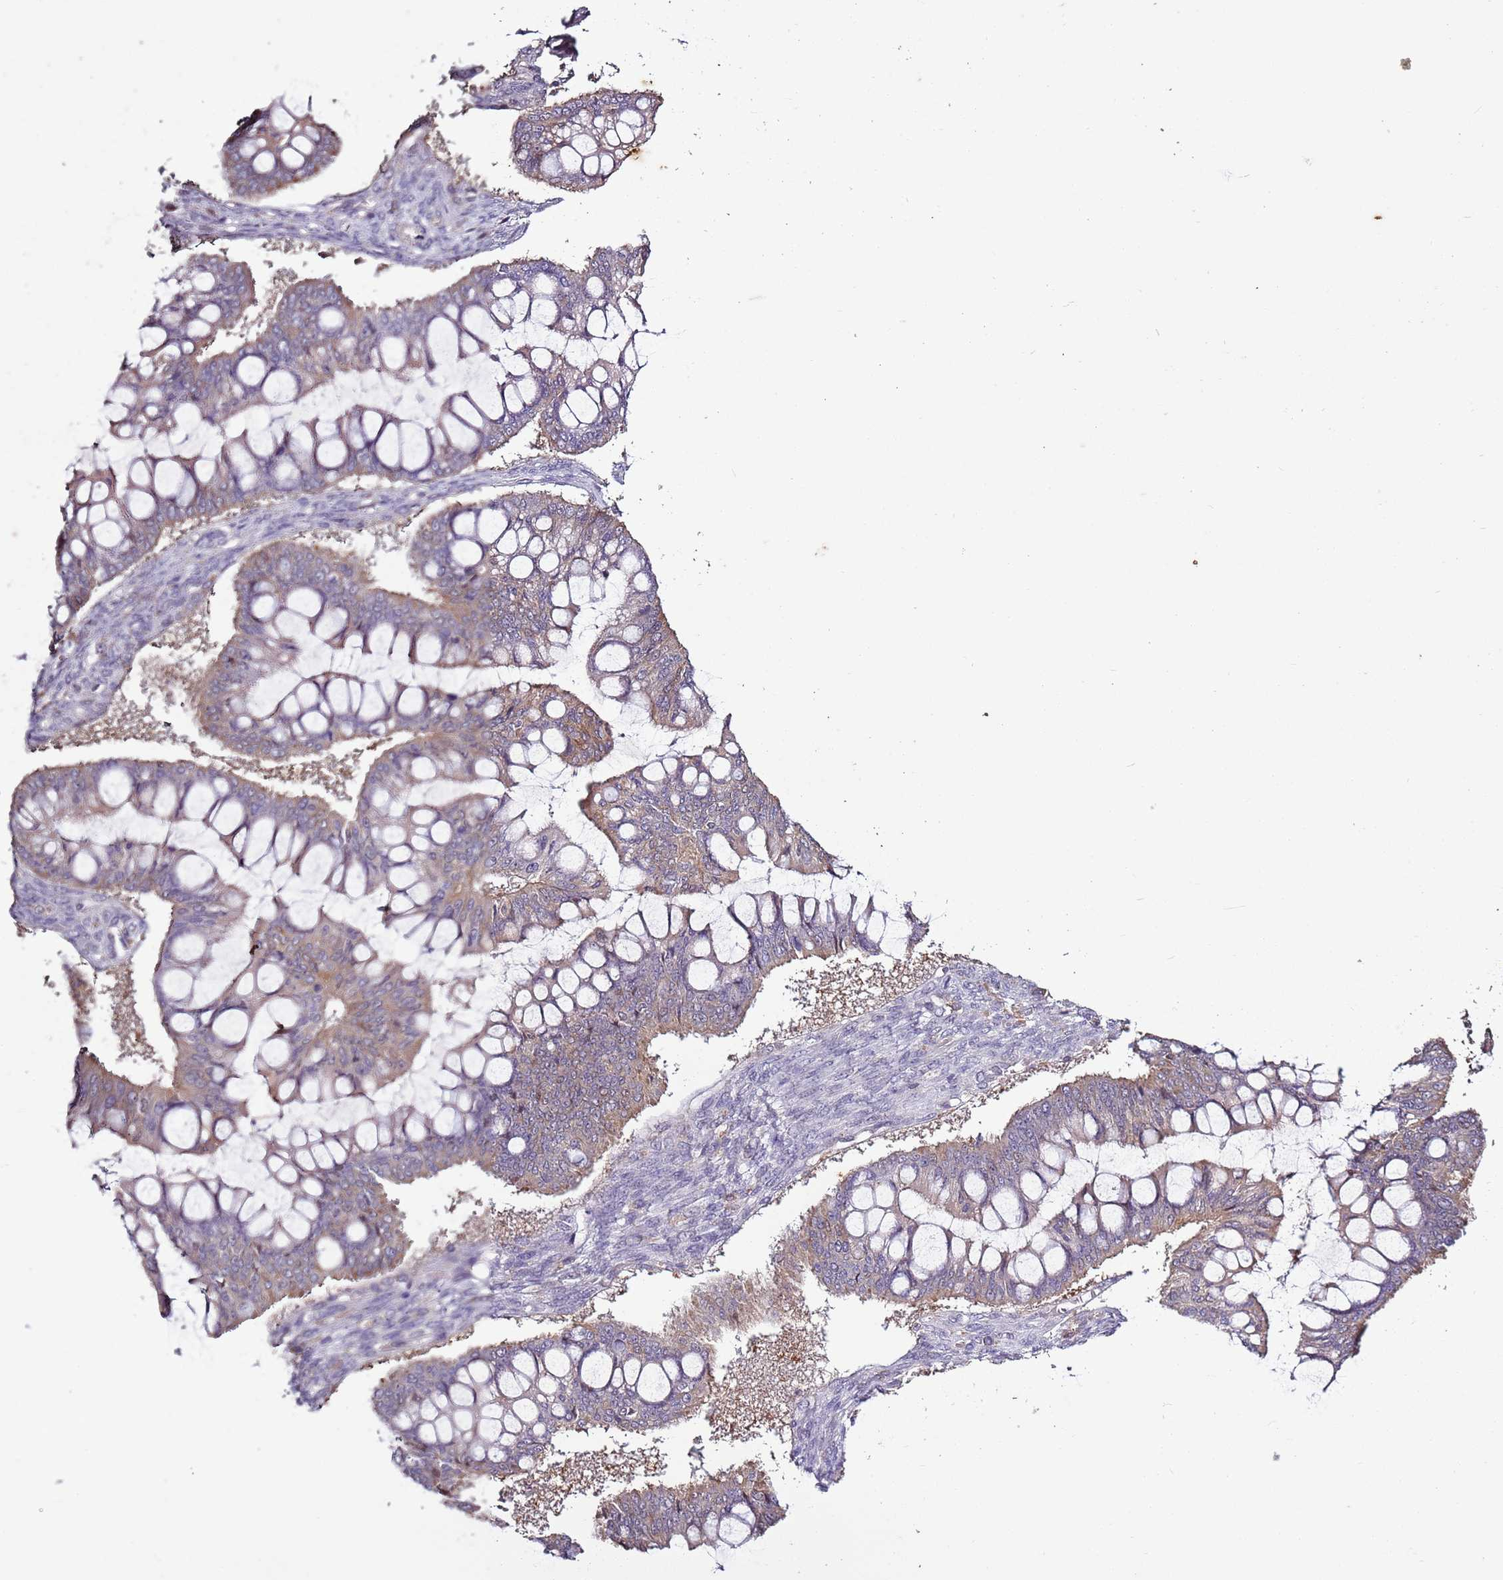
{"staining": {"intensity": "weak", "quantity": "25%-75%", "location": "cytoplasmic/membranous"}, "tissue": "ovarian cancer", "cell_type": "Tumor cells", "image_type": "cancer", "snomed": [{"axis": "morphology", "description": "Cystadenocarcinoma, mucinous, NOS"}, {"axis": "topography", "description": "Ovary"}], "caption": "An IHC micrograph of tumor tissue is shown. Protein staining in brown highlights weak cytoplasmic/membranous positivity in ovarian cancer (mucinous cystadenocarcinoma) within tumor cells.", "gene": "CAPN9", "patient": {"sex": "female", "age": 73}}